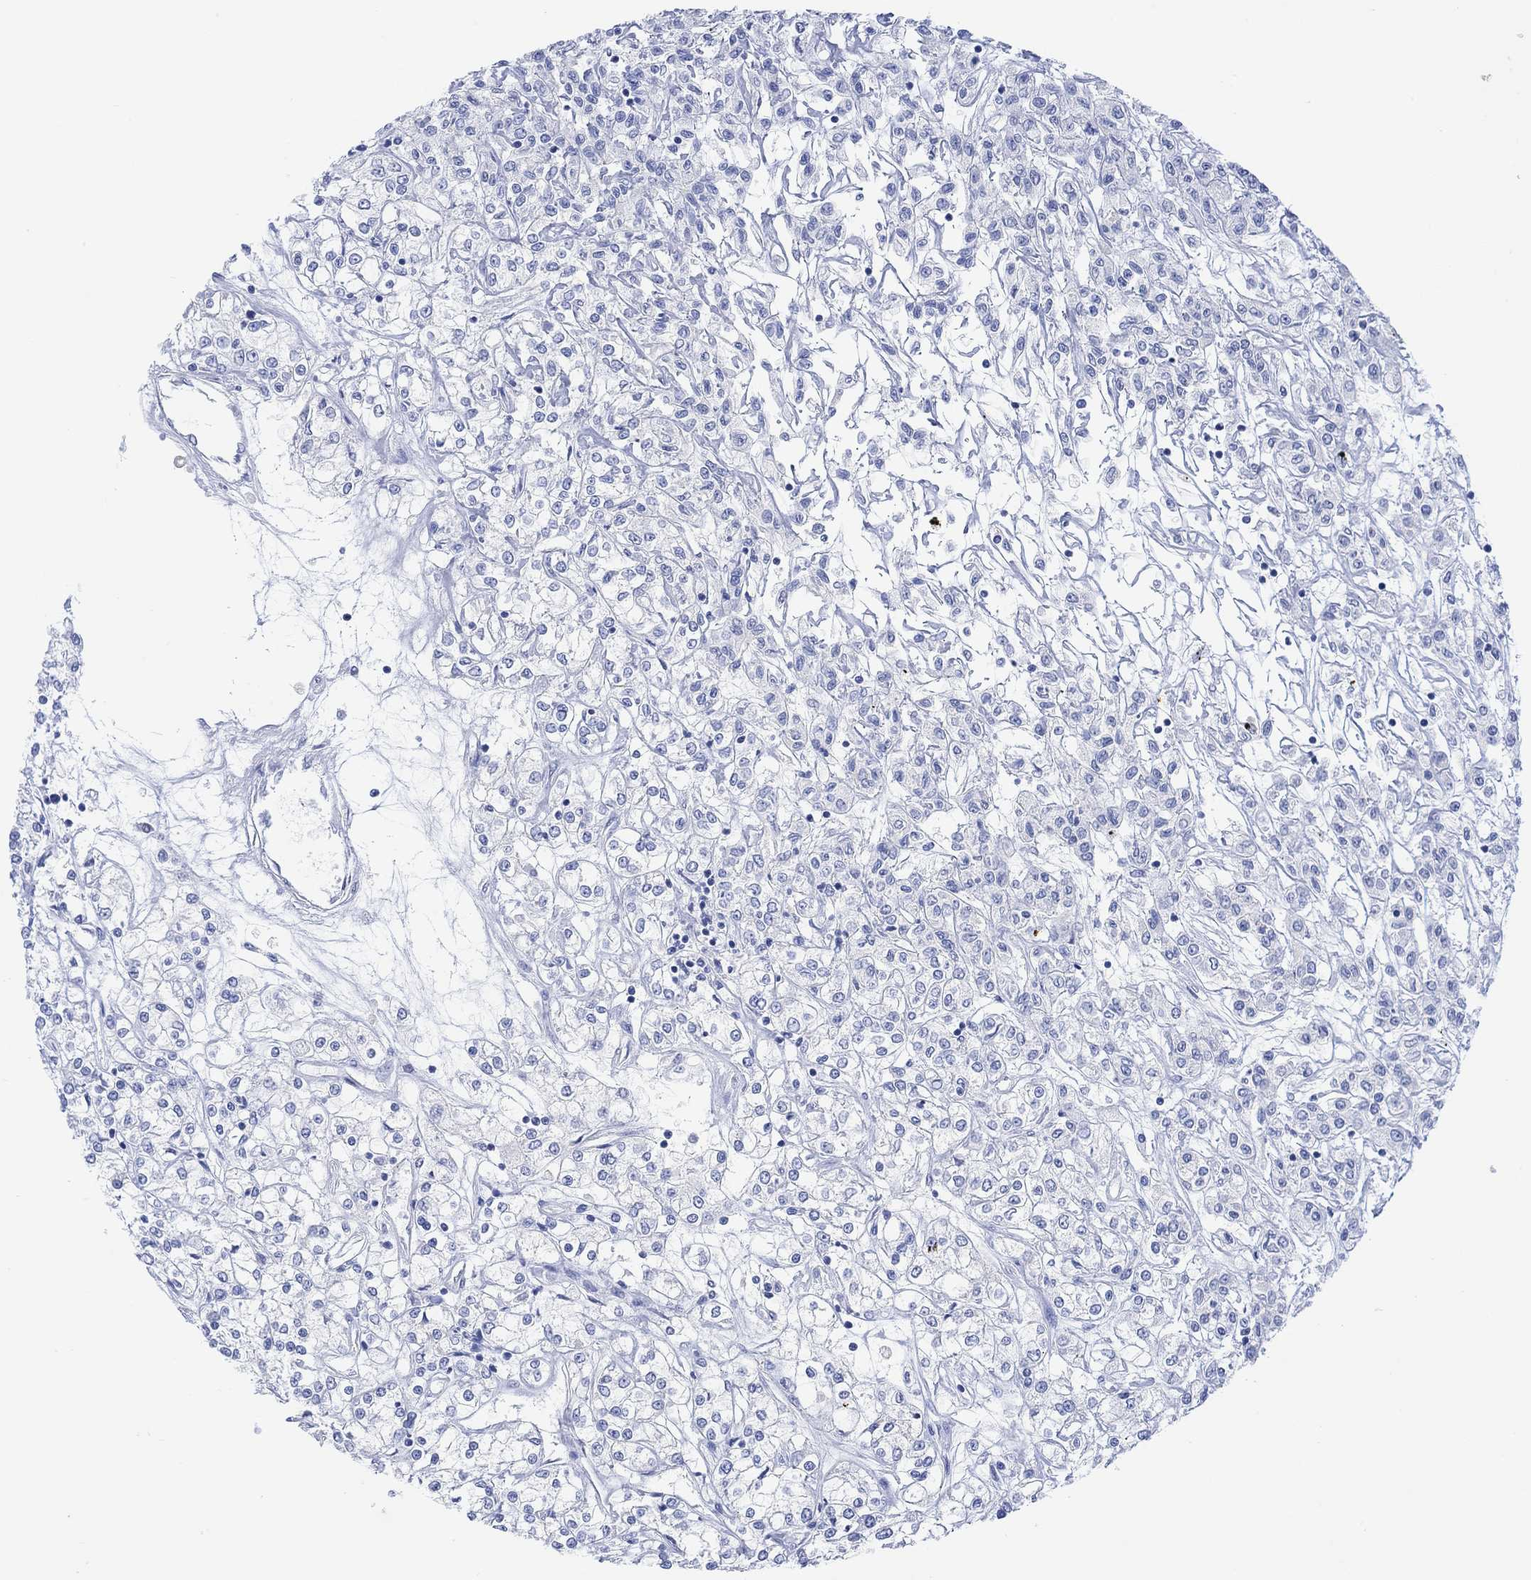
{"staining": {"intensity": "negative", "quantity": "none", "location": "none"}, "tissue": "renal cancer", "cell_type": "Tumor cells", "image_type": "cancer", "snomed": [{"axis": "morphology", "description": "Adenocarcinoma, NOS"}, {"axis": "topography", "description": "Kidney"}], "caption": "High power microscopy micrograph of an immunohistochemistry photomicrograph of renal adenocarcinoma, revealing no significant positivity in tumor cells.", "gene": "CALCA", "patient": {"sex": "female", "age": 59}}